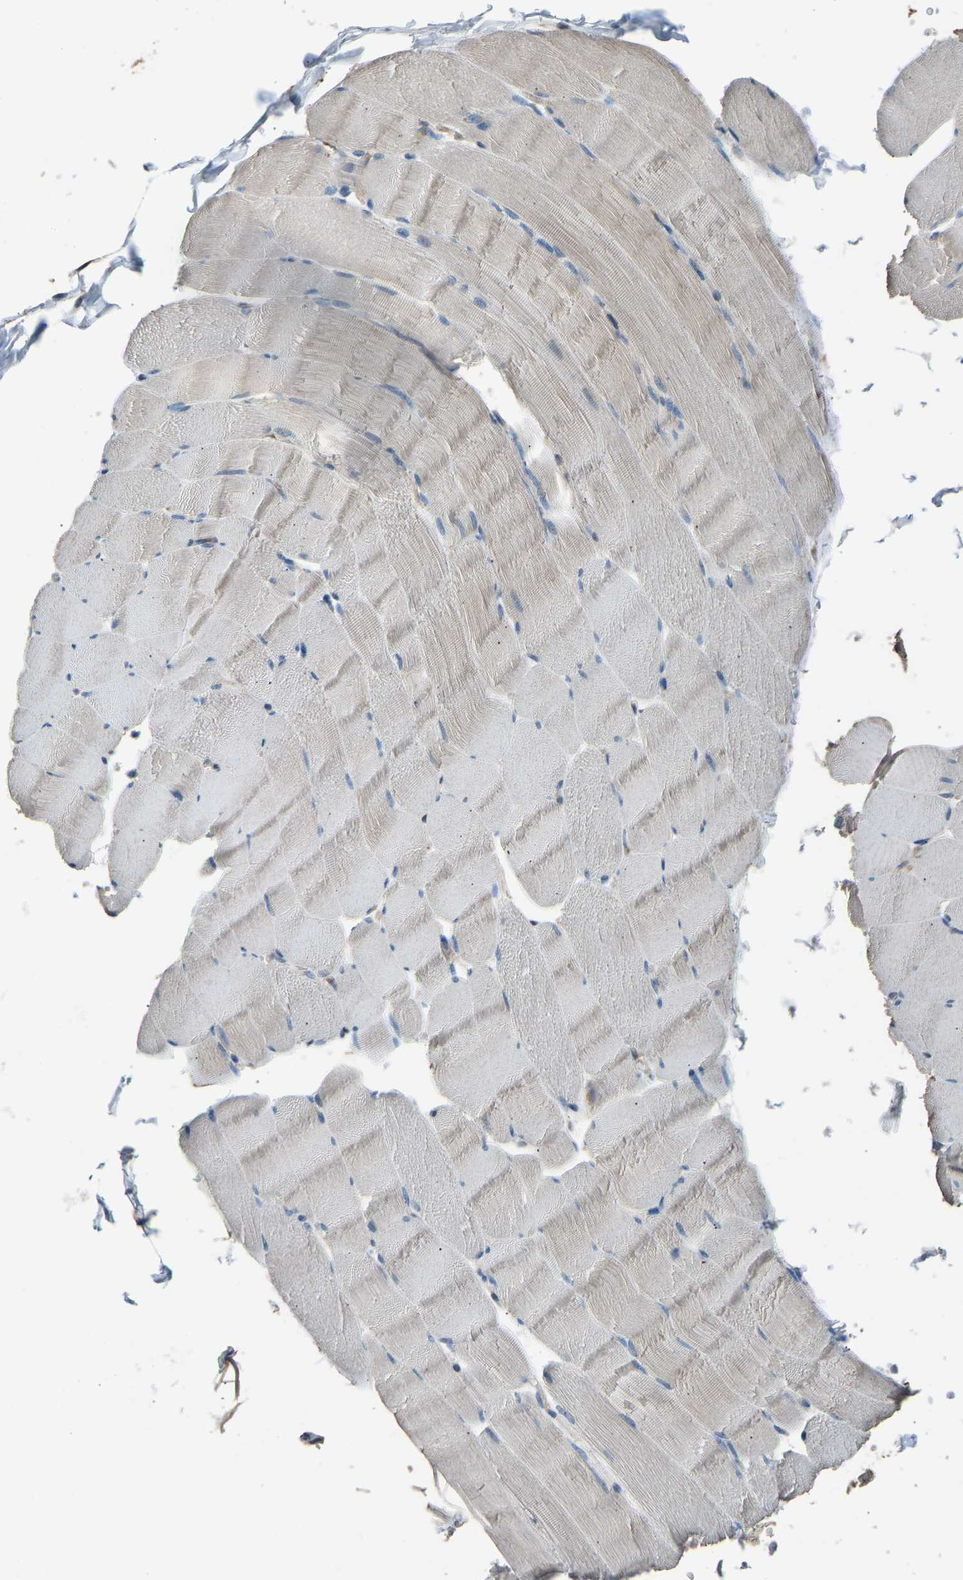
{"staining": {"intensity": "weak", "quantity": "25%-75%", "location": "cytoplasmic/membranous"}, "tissue": "skeletal muscle", "cell_type": "Myocytes", "image_type": "normal", "snomed": [{"axis": "morphology", "description": "Normal tissue, NOS"}, {"axis": "topography", "description": "Skeletal muscle"}], "caption": "The photomicrograph exhibits staining of unremarkable skeletal muscle, revealing weak cytoplasmic/membranous protein positivity (brown color) within myocytes. (DAB = brown stain, brightfield microscopy at high magnification).", "gene": "SLC43A1", "patient": {"sex": "male", "age": 62}}